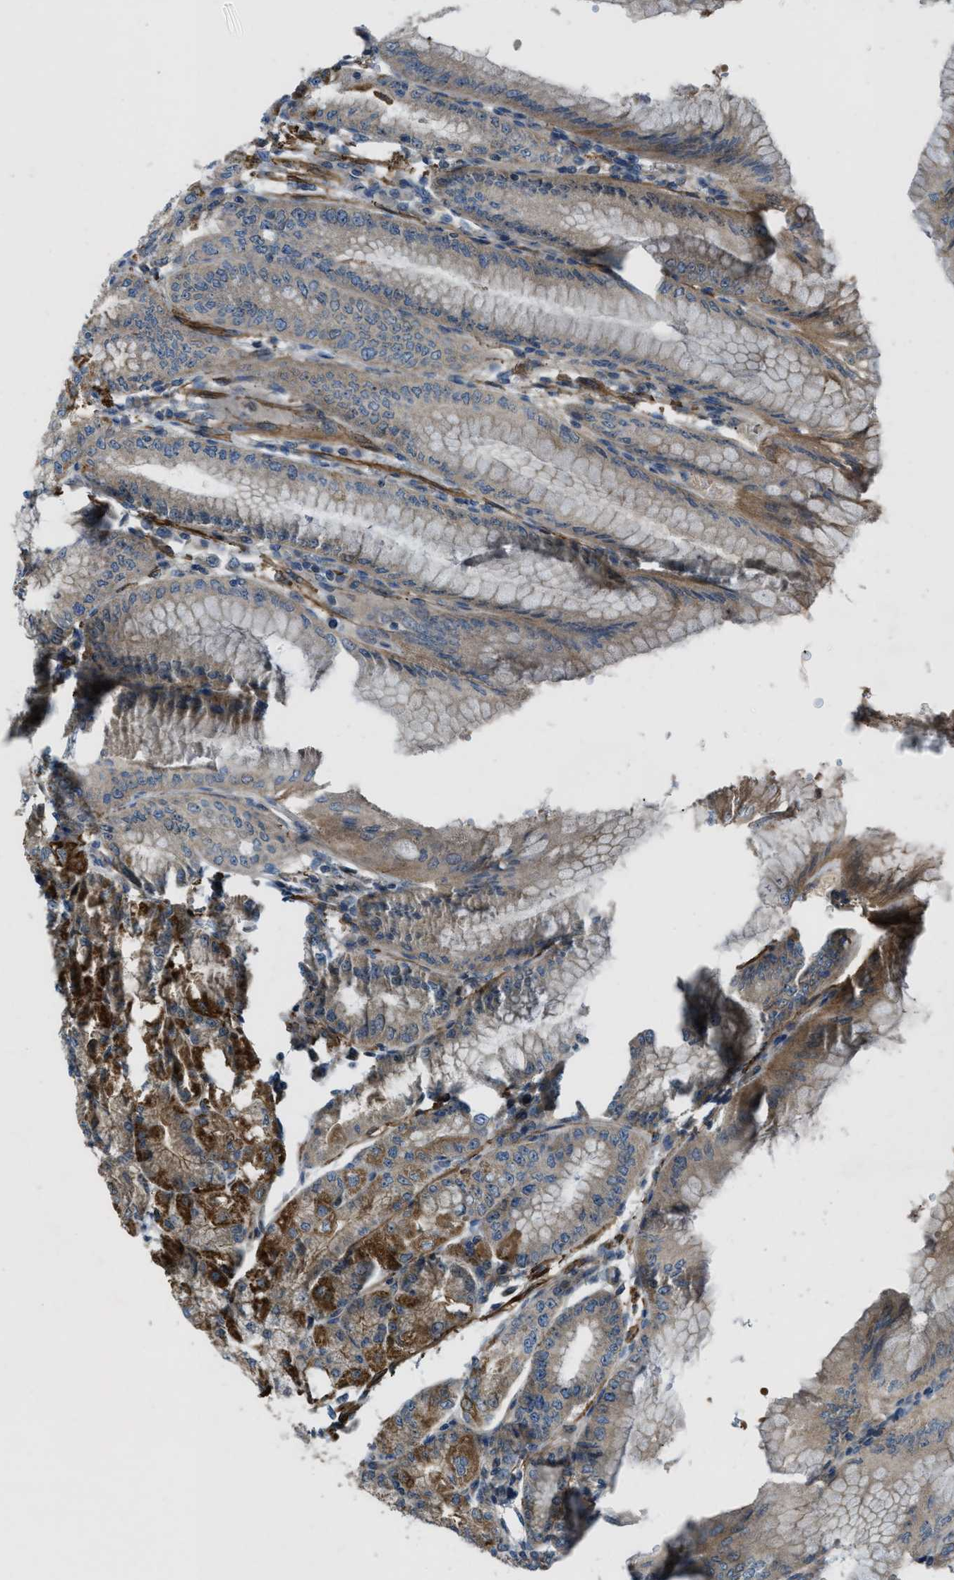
{"staining": {"intensity": "moderate", "quantity": ">75%", "location": "cytoplasmic/membranous"}, "tissue": "stomach", "cell_type": "Glandular cells", "image_type": "normal", "snomed": [{"axis": "morphology", "description": "Normal tissue, NOS"}, {"axis": "topography", "description": "Stomach, lower"}], "caption": "IHC of unremarkable stomach exhibits medium levels of moderate cytoplasmic/membranous staining in approximately >75% of glandular cells. The staining was performed using DAB (3,3'-diaminobenzidine) to visualize the protein expression in brown, while the nuclei were stained in blue with hematoxylin (Magnification: 20x).", "gene": "VEZT", "patient": {"sex": "male", "age": 71}}